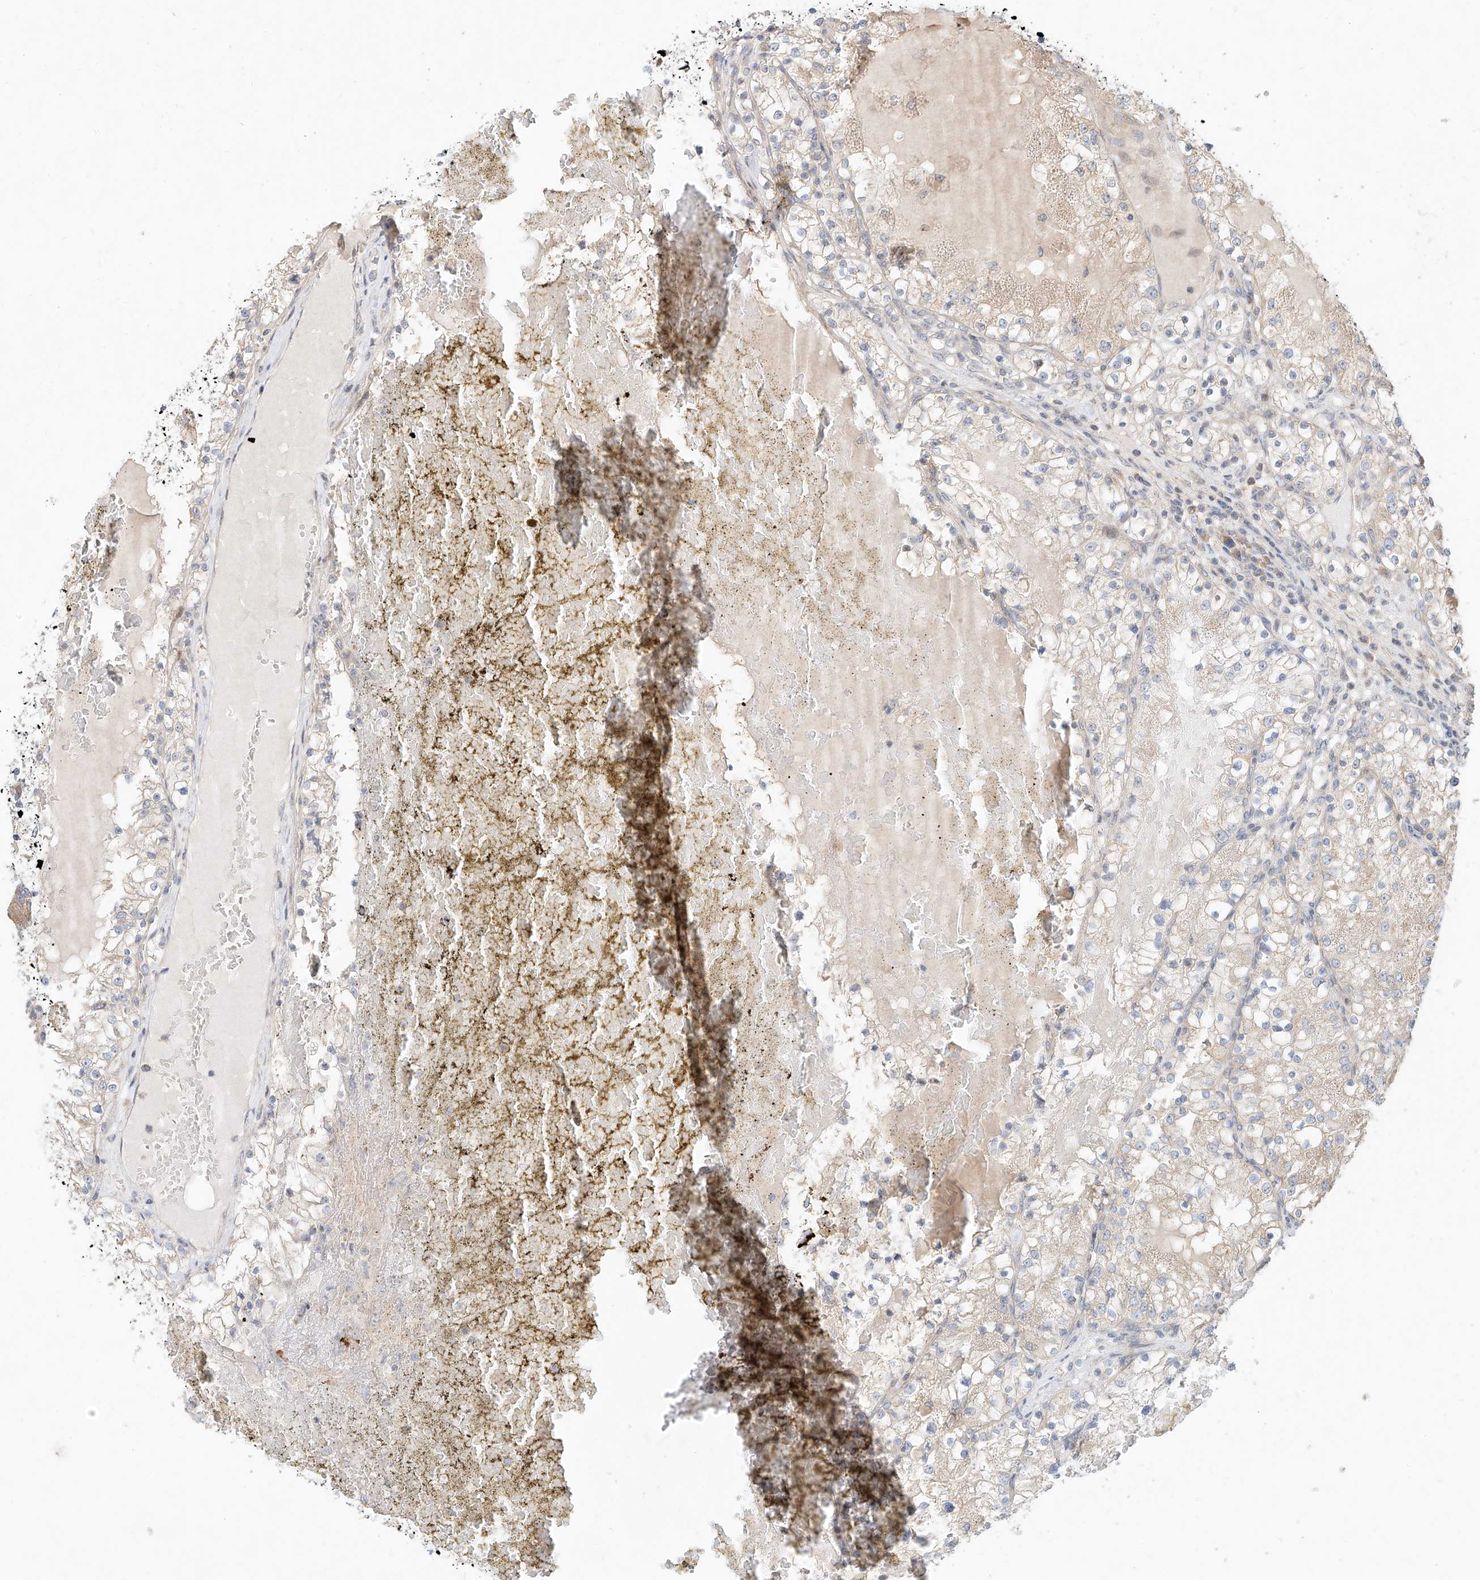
{"staining": {"intensity": "negative", "quantity": "none", "location": "none"}, "tissue": "renal cancer", "cell_type": "Tumor cells", "image_type": "cancer", "snomed": [{"axis": "morphology", "description": "Normal tissue, NOS"}, {"axis": "morphology", "description": "Adenocarcinoma, NOS"}, {"axis": "topography", "description": "Kidney"}], "caption": "Protein analysis of renal cancer (adenocarcinoma) reveals no significant expression in tumor cells.", "gene": "TMEM61", "patient": {"sex": "male", "age": 68}}